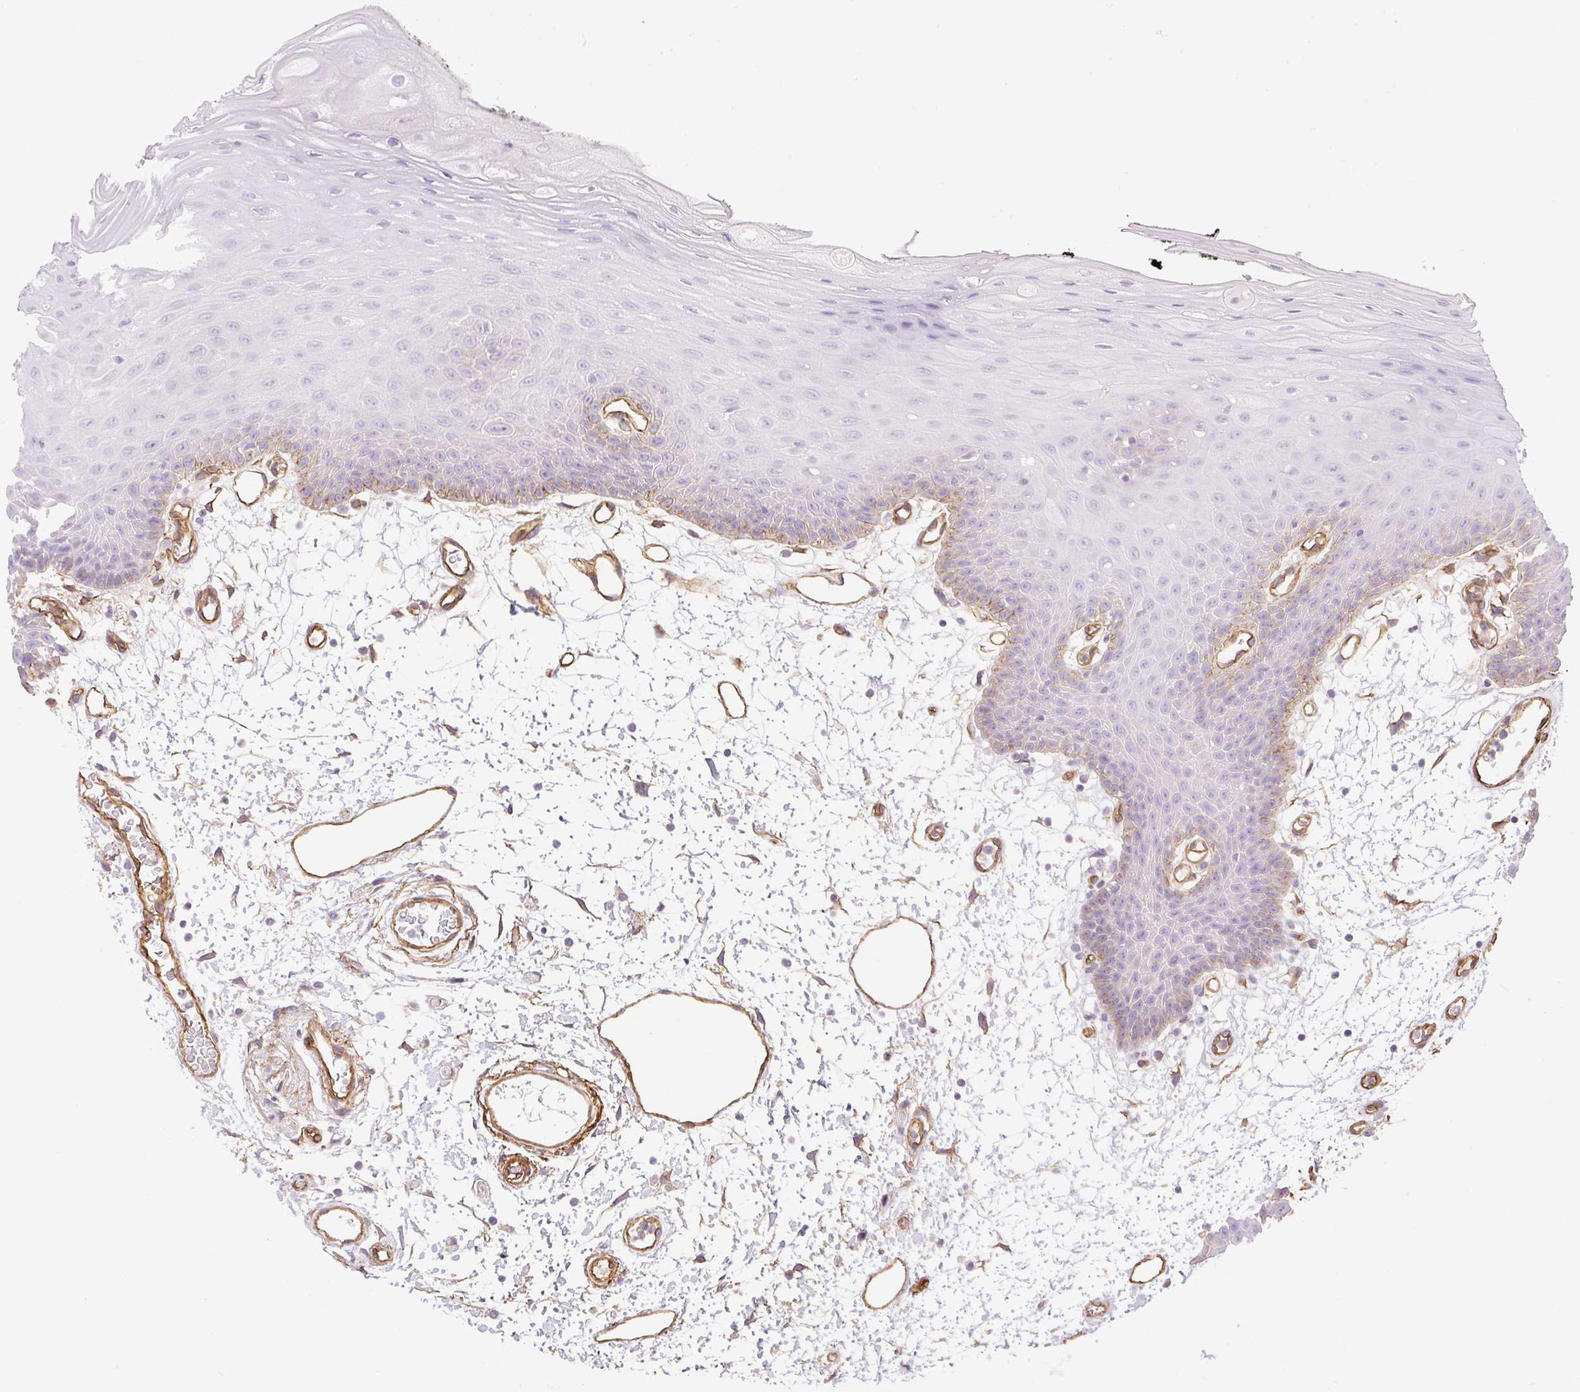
{"staining": {"intensity": "moderate", "quantity": "<25%", "location": "cytoplasmic/membranous"}, "tissue": "oral mucosa", "cell_type": "Squamous epithelial cells", "image_type": "normal", "snomed": [{"axis": "morphology", "description": "Normal tissue, NOS"}, {"axis": "topography", "description": "Oral tissue"}], "caption": "Immunohistochemistry histopathology image of benign oral mucosa: human oral mucosa stained using immunohistochemistry reveals low levels of moderate protein expression localized specifically in the cytoplasmic/membranous of squamous epithelial cells, appearing as a cytoplasmic/membranous brown color.", "gene": "EHD1", "patient": {"sex": "female", "age": 59}}